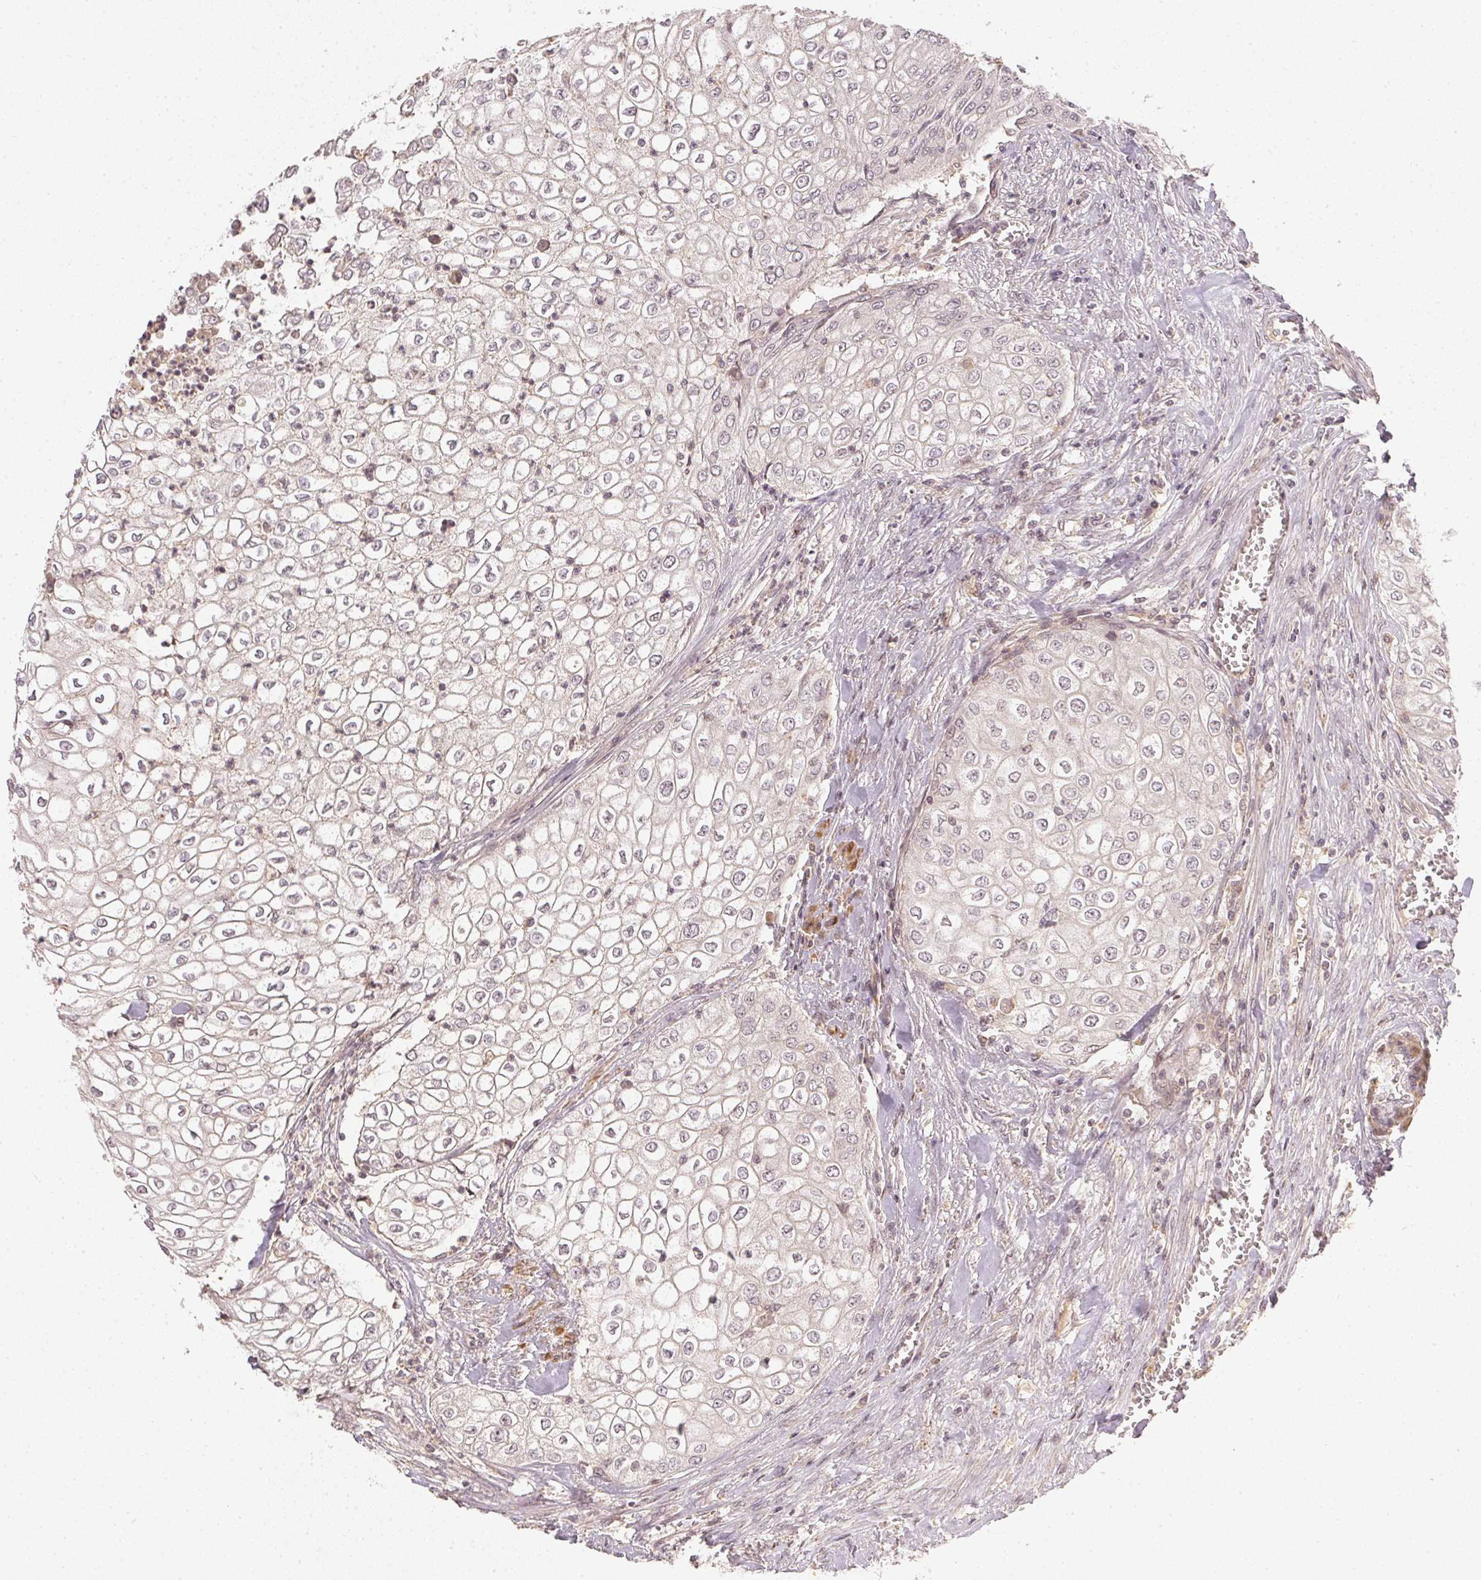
{"staining": {"intensity": "negative", "quantity": "none", "location": "none"}, "tissue": "urothelial cancer", "cell_type": "Tumor cells", "image_type": "cancer", "snomed": [{"axis": "morphology", "description": "Urothelial carcinoma, High grade"}, {"axis": "topography", "description": "Urinary bladder"}], "caption": "Tumor cells show no significant staining in urothelial cancer. (DAB immunohistochemistry, high magnification).", "gene": "SERPINE1", "patient": {"sex": "male", "age": 62}}